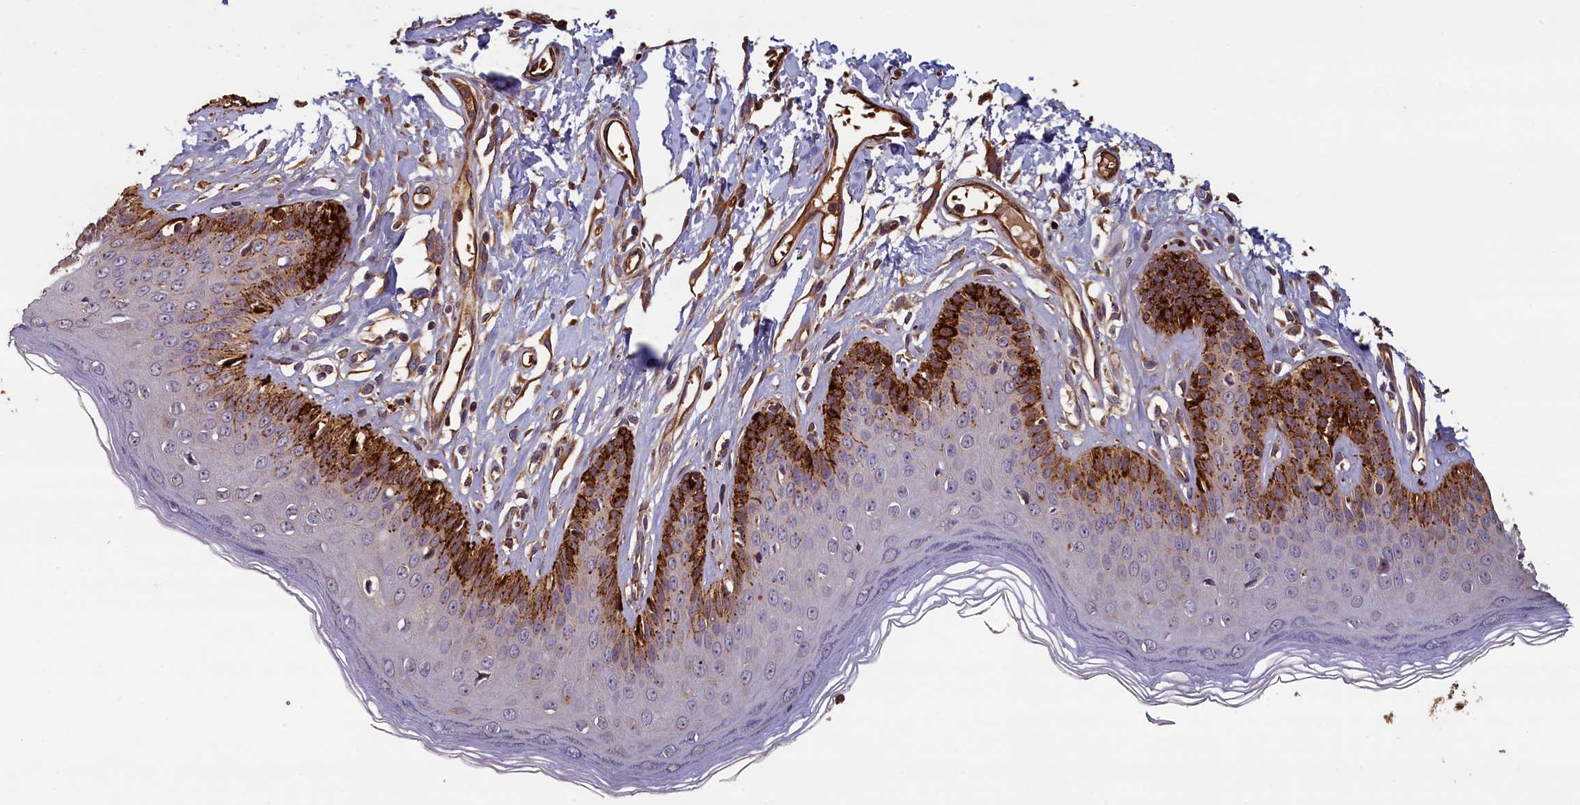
{"staining": {"intensity": "moderate", "quantity": "25%-75%", "location": "cytoplasmic/membranous"}, "tissue": "skin", "cell_type": "Epidermal cells", "image_type": "normal", "snomed": [{"axis": "morphology", "description": "Normal tissue, NOS"}, {"axis": "morphology", "description": "Squamous cell carcinoma, NOS"}, {"axis": "topography", "description": "Vulva"}], "caption": "This image shows unremarkable skin stained with immunohistochemistry to label a protein in brown. The cytoplasmic/membranous of epidermal cells show moderate positivity for the protein. Nuclei are counter-stained blue.", "gene": "ACSBG1", "patient": {"sex": "female", "age": 85}}